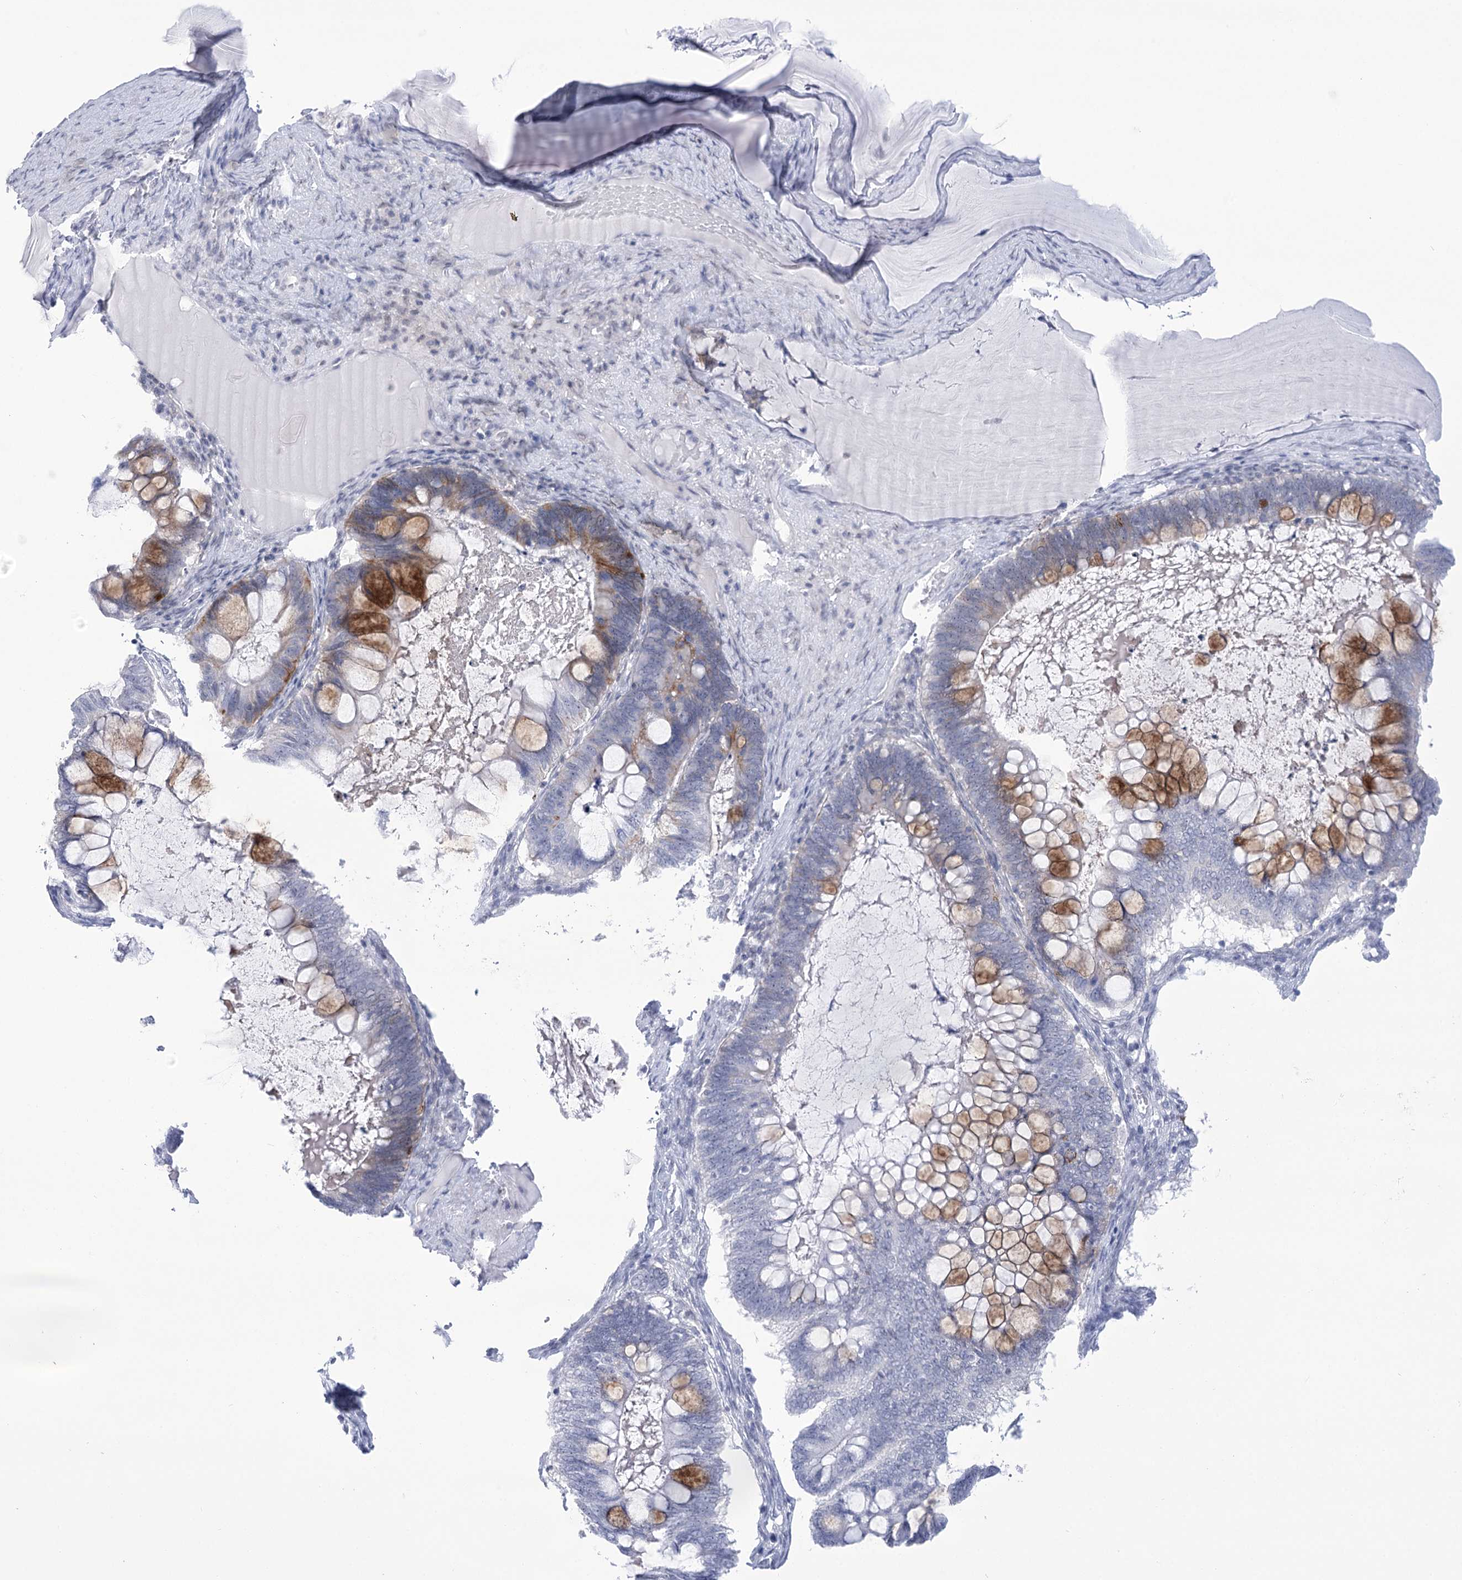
{"staining": {"intensity": "moderate", "quantity": "<25%", "location": "cytoplasmic/membranous"}, "tissue": "ovarian cancer", "cell_type": "Tumor cells", "image_type": "cancer", "snomed": [{"axis": "morphology", "description": "Cystadenocarcinoma, mucinous, NOS"}, {"axis": "topography", "description": "Ovary"}], "caption": "A high-resolution micrograph shows IHC staining of ovarian cancer (mucinous cystadenocarcinoma), which exhibits moderate cytoplasmic/membranous expression in about <25% of tumor cells.", "gene": "HORMAD1", "patient": {"sex": "female", "age": 61}}